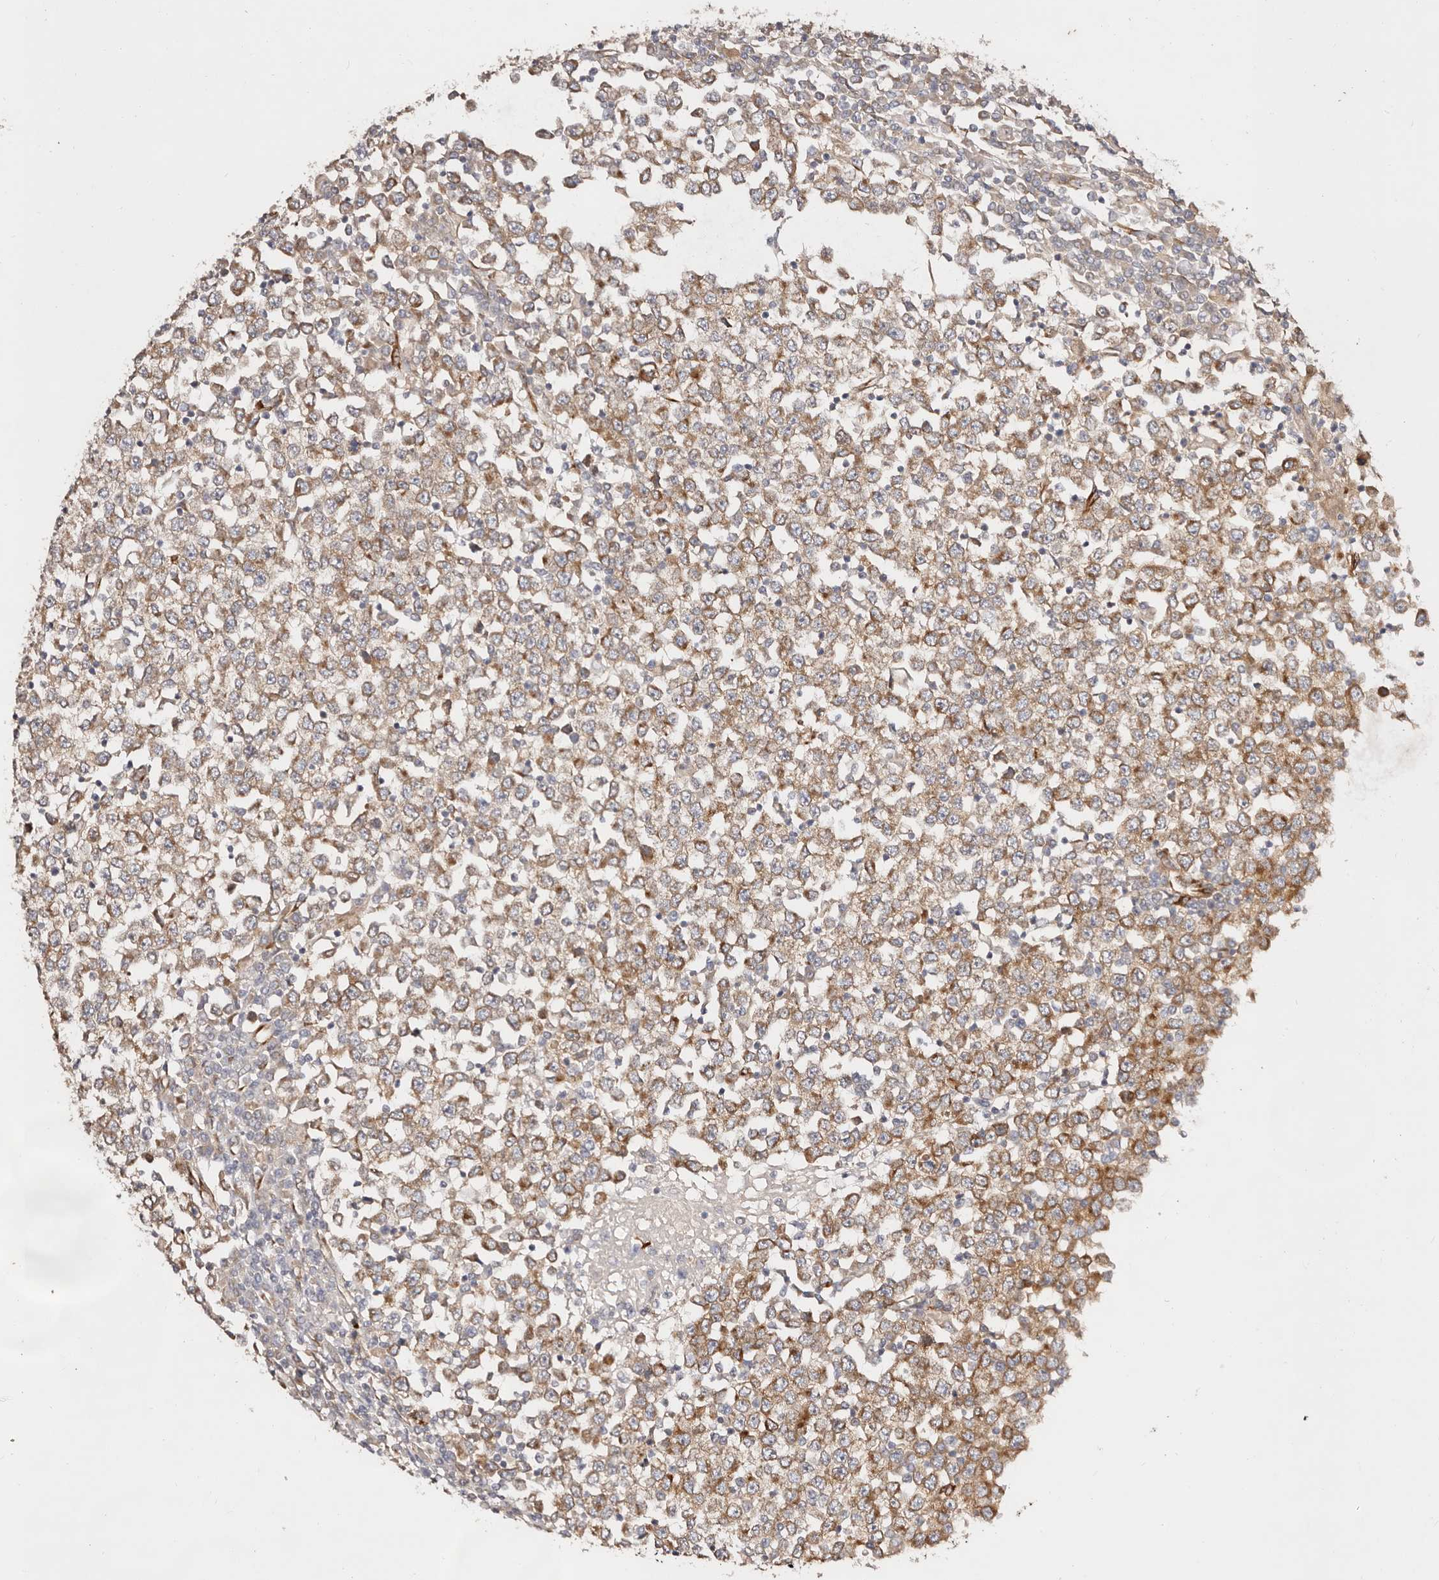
{"staining": {"intensity": "moderate", "quantity": ">75%", "location": "cytoplasmic/membranous"}, "tissue": "testis cancer", "cell_type": "Tumor cells", "image_type": "cancer", "snomed": [{"axis": "morphology", "description": "Seminoma, NOS"}, {"axis": "topography", "description": "Testis"}], "caption": "A brown stain shows moderate cytoplasmic/membranous positivity of a protein in testis cancer tumor cells.", "gene": "SERPINH1", "patient": {"sex": "male", "age": 65}}